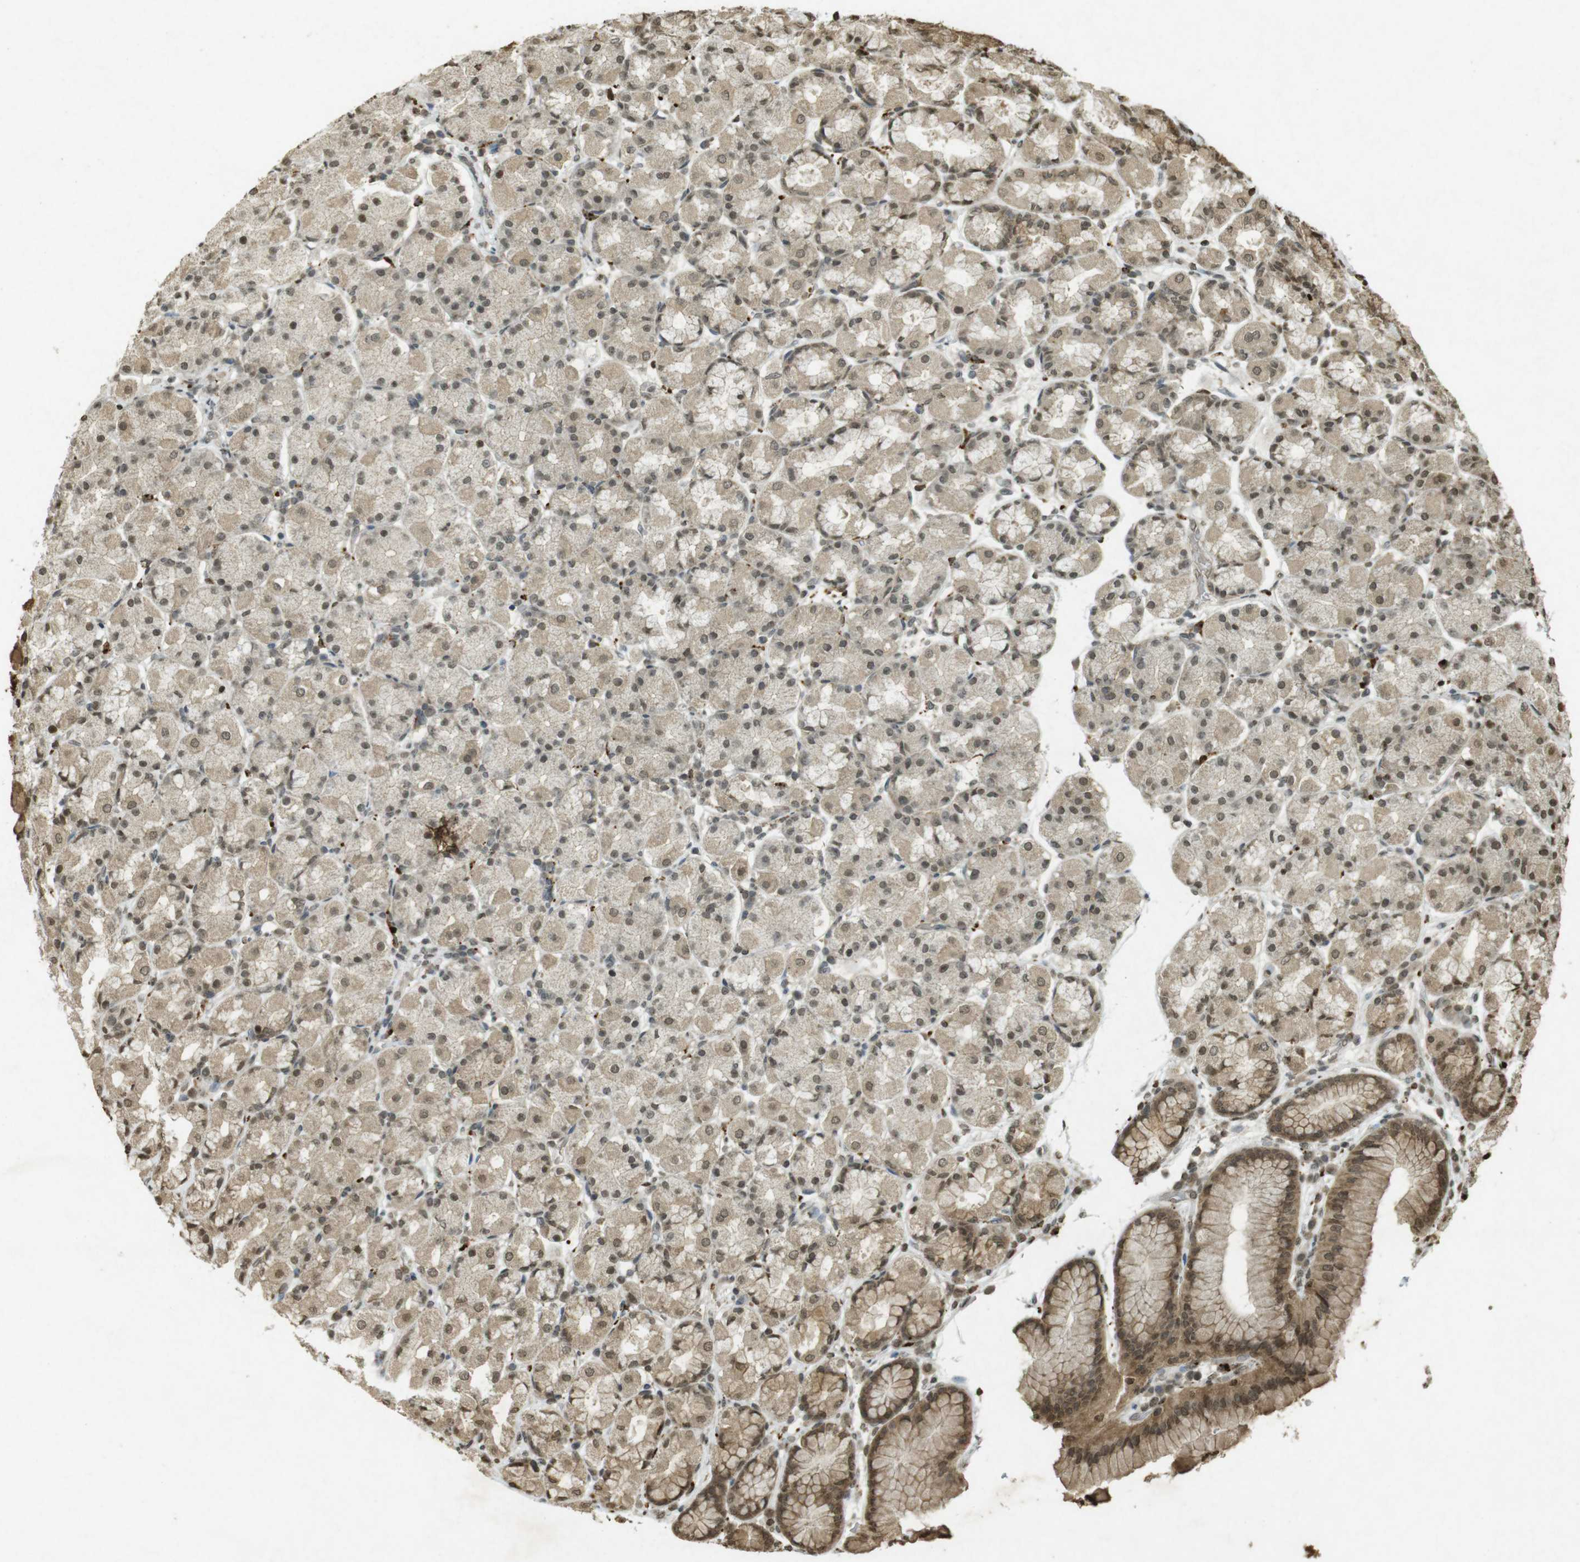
{"staining": {"intensity": "moderate", "quantity": ">75%", "location": "cytoplasmic/membranous,nuclear"}, "tissue": "stomach", "cell_type": "Glandular cells", "image_type": "normal", "snomed": [{"axis": "morphology", "description": "Normal tissue, NOS"}, {"axis": "topography", "description": "Stomach, upper"}], "caption": "Stomach stained with DAB IHC demonstrates medium levels of moderate cytoplasmic/membranous,nuclear expression in approximately >75% of glandular cells. The staining is performed using DAB (3,3'-diaminobenzidine) brown chromogen to label protein expression. The nuclei are counter-stained blue using hematoxylin.", "gene": "ORC4", "patient": {"sex": "male", "age": 68}}